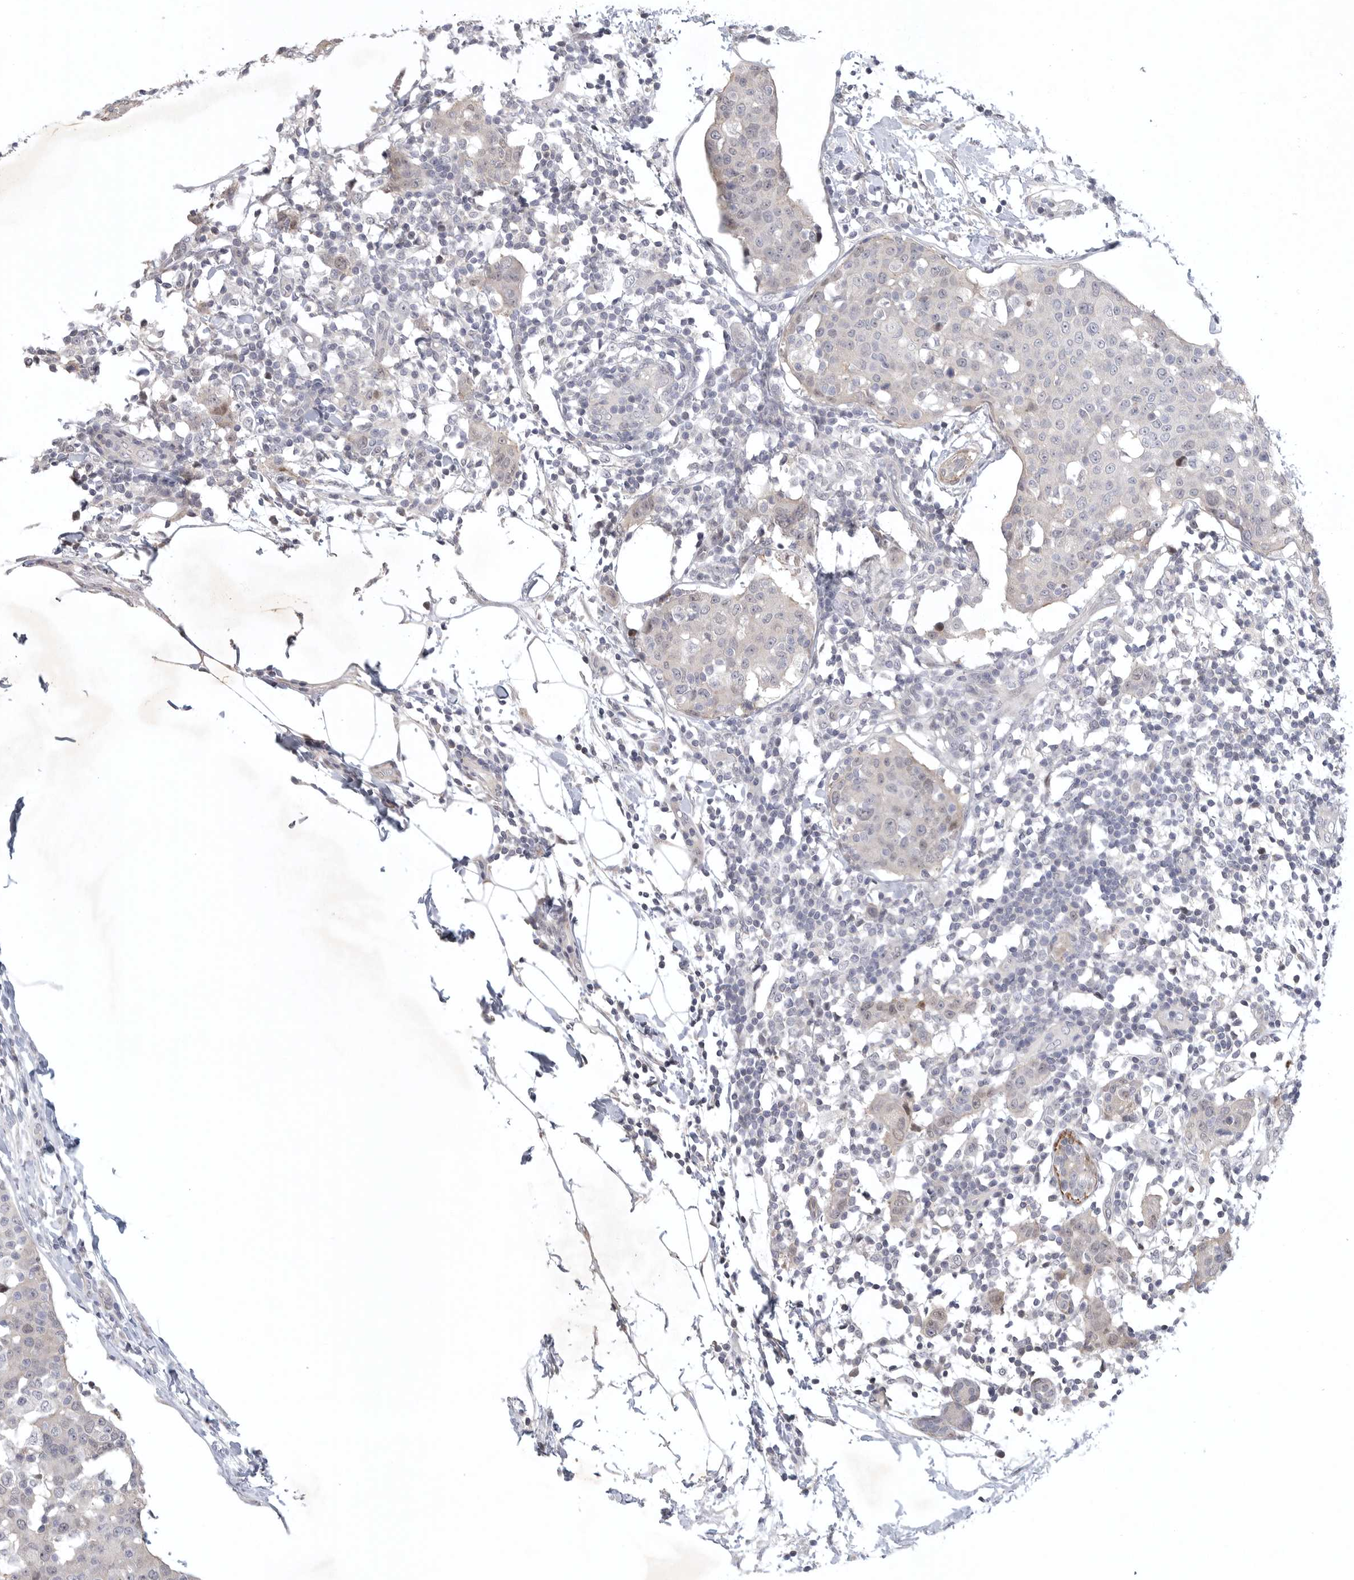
{"staining": {"intensity": "negative", "quantity": "none", "location": "none"}, "tissue": "breast cancer", "cell_type": "Tumor cells", "image_type": "cancer", "snomed": [{"axis": "morphology", "description": "Normal tissue, NOS"}, {"axis": "morphology", "description": "Duct carcinoma"}, {"axis": "topography", "description": "Breast"}], "caption": "High power microscopy photomicrograph of an immunohistochemistry photomicrograph of intraductal carcinoma (breast), revealing no significant positivity in tumor cells. The staining is performed using DAB brown chromogen with nuclei counter-stained in using hematoxylin.", "gene": "TNR", "patient": {"sex": "female", "age": 37}}